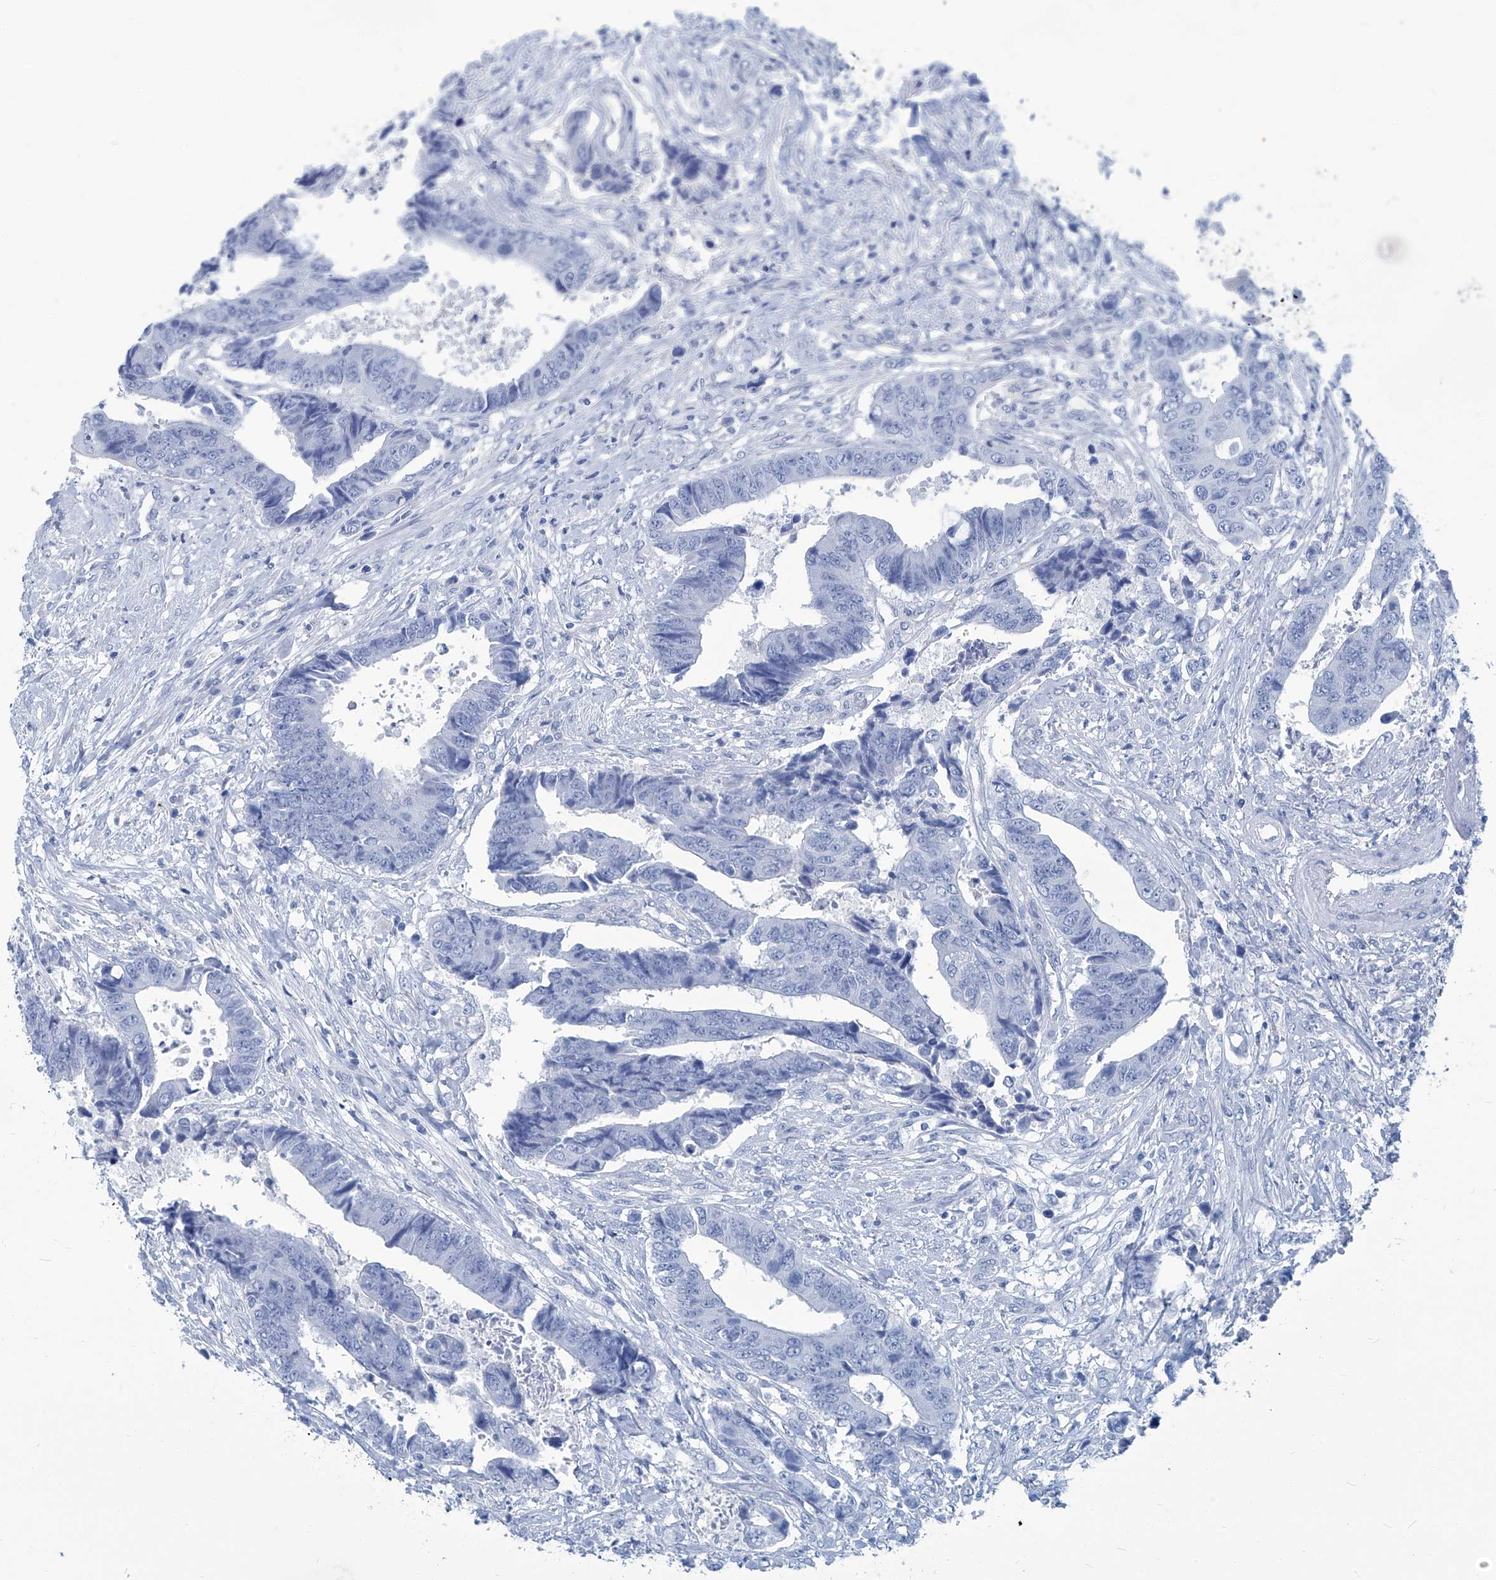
{"staining": {"intensity": "negative", "quantity": "none", "location": "none"}, "tissue": "colorectal cancer", "cell_type": "Tumor cells", "image_type": "cancer", "snomed": [{"axis": "morphology", "description": "Adenocarcinoma, NOS"}, {"axis": "topography", "description": "Rectum"}], "caption": "High power microscopy histopathology image of an immunohistochemistry (IHC) photomicrograph of colorectal cancer (adenocarcinoma), revealing no significant staining in tumor cells.", "gene": "PFKL", "patient": {"sex": "male", "age": 84}}